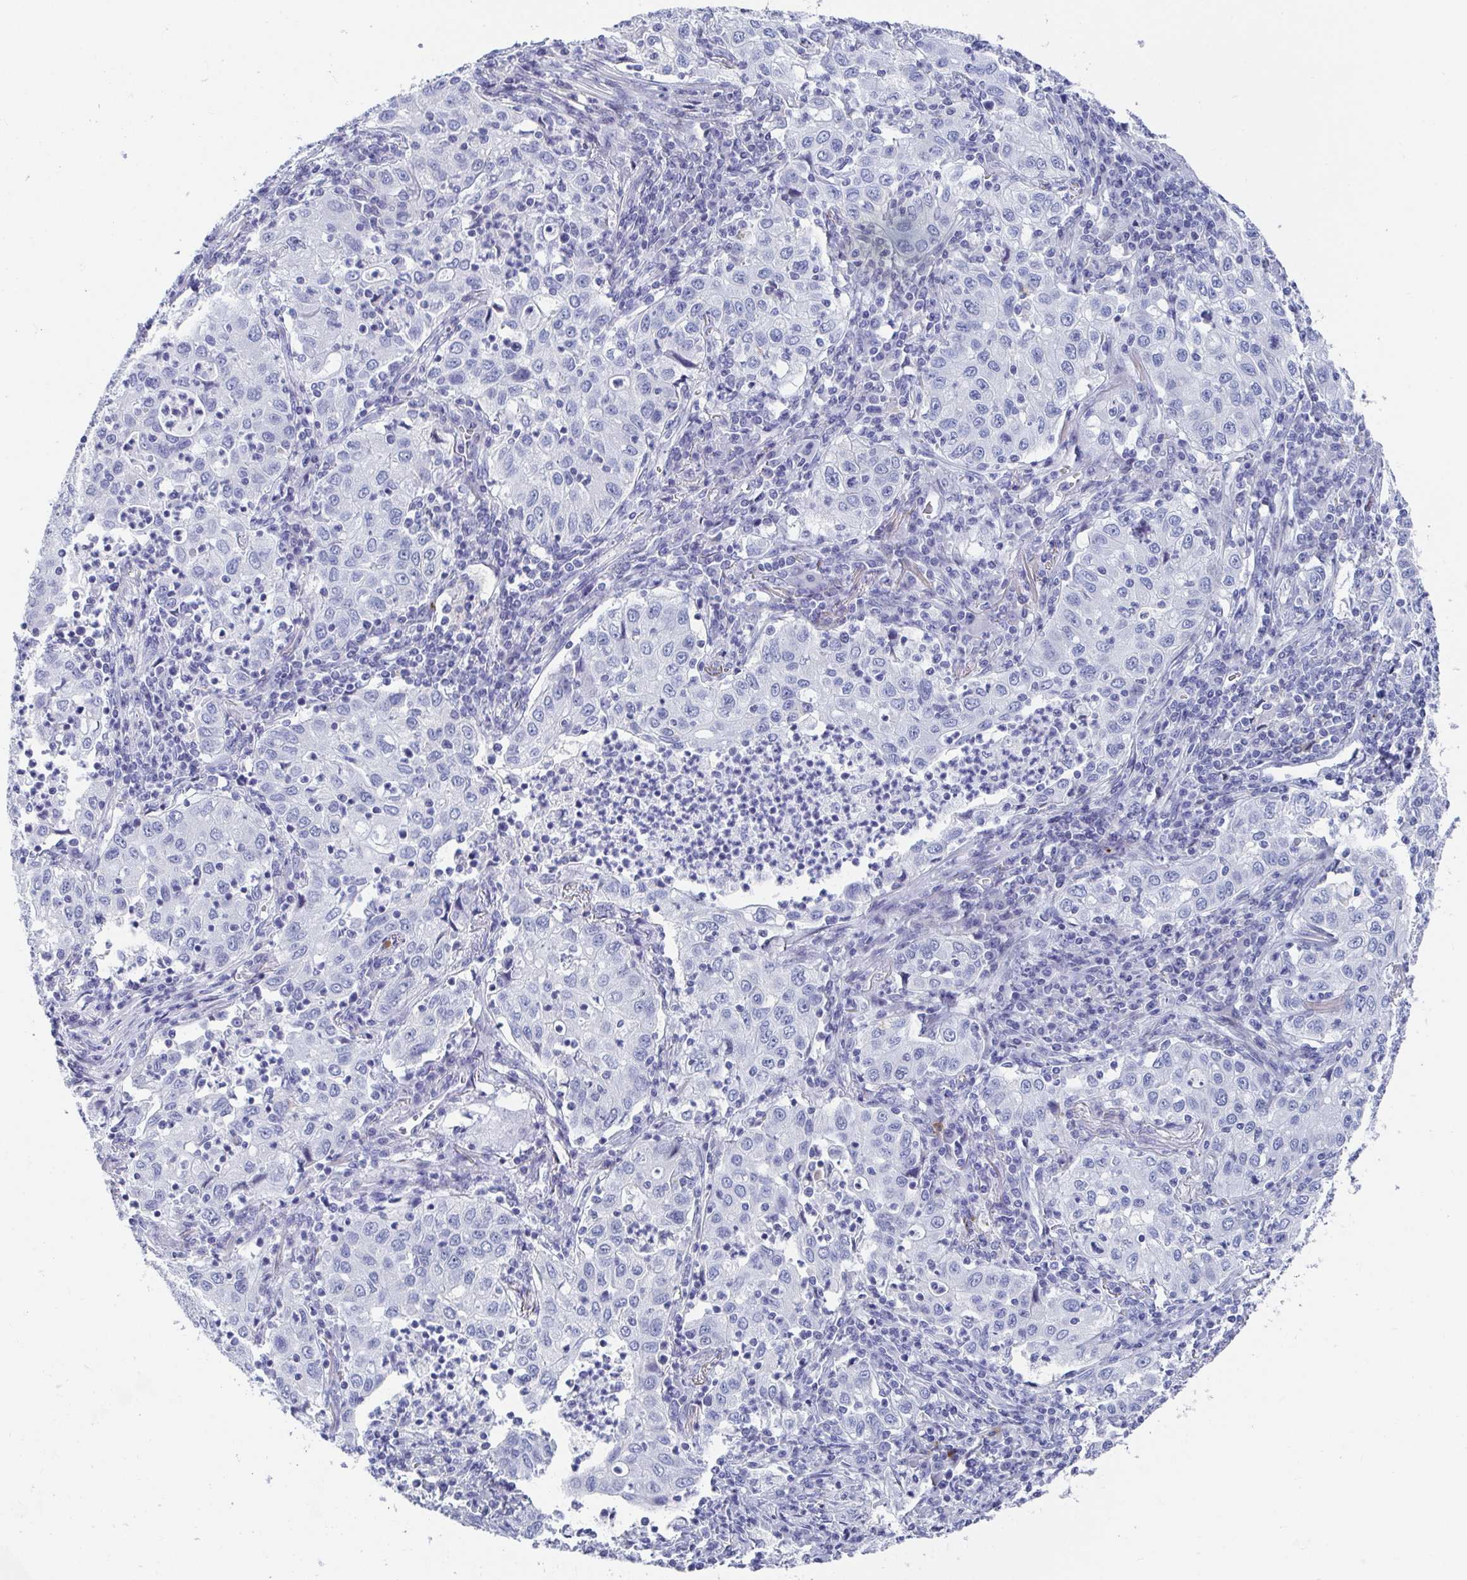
{"staining": {"intensity": "negative", "quantity": "none", "location": "none"}, "tissue": "lung cancer", "cell_type": "Tumor cells", "image_type": "cancer", "snomed": [{"axis": "morphology", "description": "Squamous cell carcinoma, NOS"}, {"axis": "topography", "description": "Lung"}], "caption": "Micrograph shows no significant protein staining in tumor cells of squamous cell carcinoma (lung). The staining is performed using DAB (3,3'-diaminobenzidine) brown chromogen with nuclei counter-stained in using hematoxylin.", "gene": "ZFP82", "patient": {"sex": "male", "age": 71}}